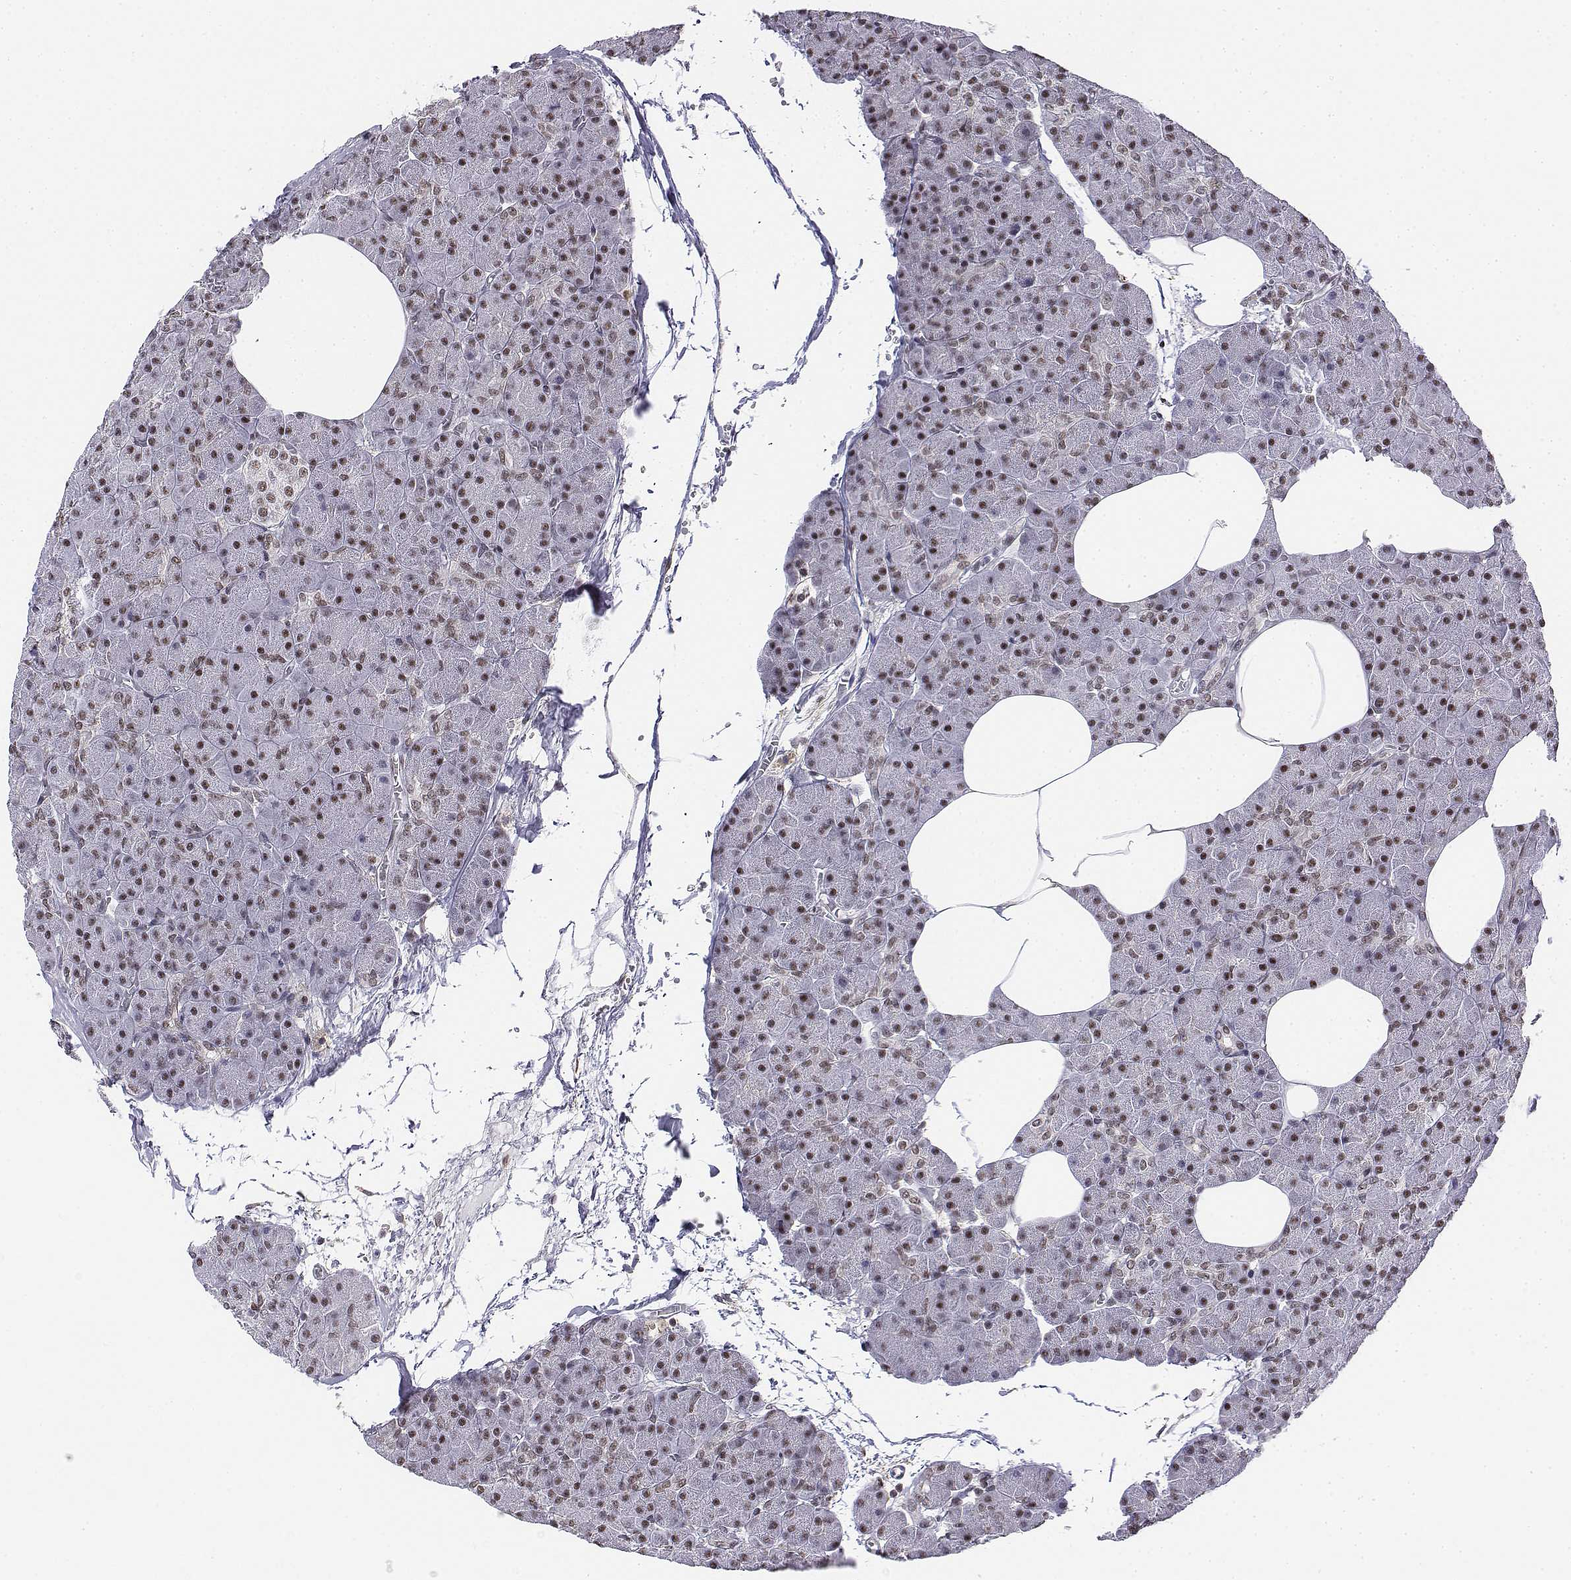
{"staining": {"intensity": "moderate", "quantity": ">75%", "location": "nuclear"}, "tissue": "pancreas", "cell_type": "Exocrine glandular cells", "image_type": "normal", "snomed": [{"axis": "morphology", "description": "Normal tissue, NOS"}, {"axis": "topography", "description": "Pancreas"}], "caption": "The image shows immunohistochemical staining of normal pancreas. There is moderate nuclear staining is seen in approximately >75% of exocrine glandular cells. The staining was performed using DAB (3,3'-diaminobenzidine), with brown indicating positive protein expression. Nuclei are stained blue with hematoxylin.", "gene": "SETD1A", "patient": {"sex": "female", "age": 45}}